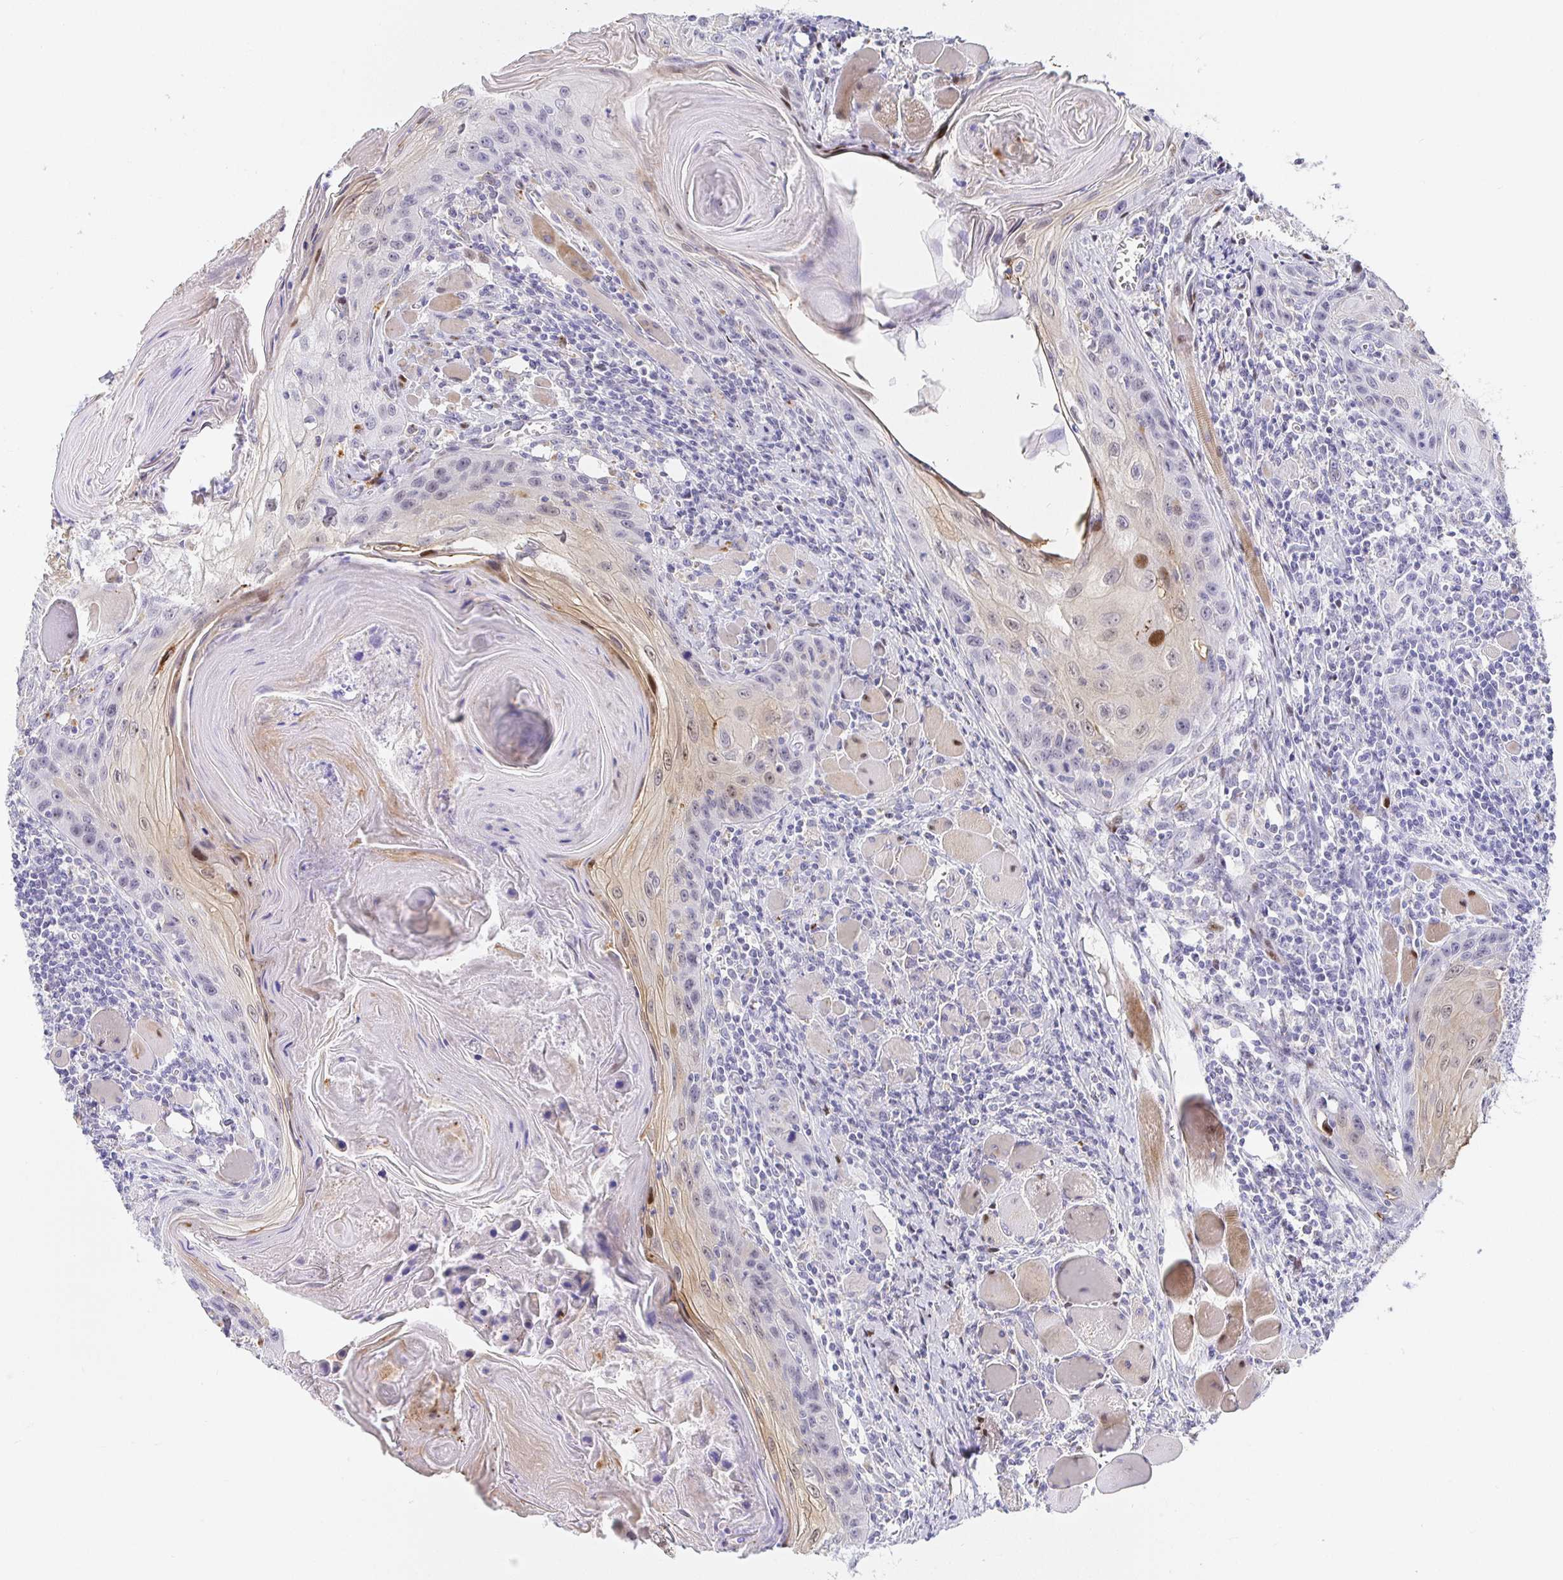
{"staining": {"intensity": "moderate", "quantity": "<25%", "location": "nuclear"}, "tissue": "head and neck cancer", "cell_type": "Tumor cells", "image_type": "cancer", "snomed": [{"axis": "morphology", "description": "Squamous cell carcinoma, NOS"}, {"axis": "topography", "description": "Oral tissue"}, {"axis": "topography", "description": "Head-Neck"}], "caption": "Immunohistochemical staining of human head and neck cancer shows low levels of moderate nuclear expression in approximately <25% of tumor cells.", "gene": "KBTBD13", "patient": {"sex": "male", "age": 58}}